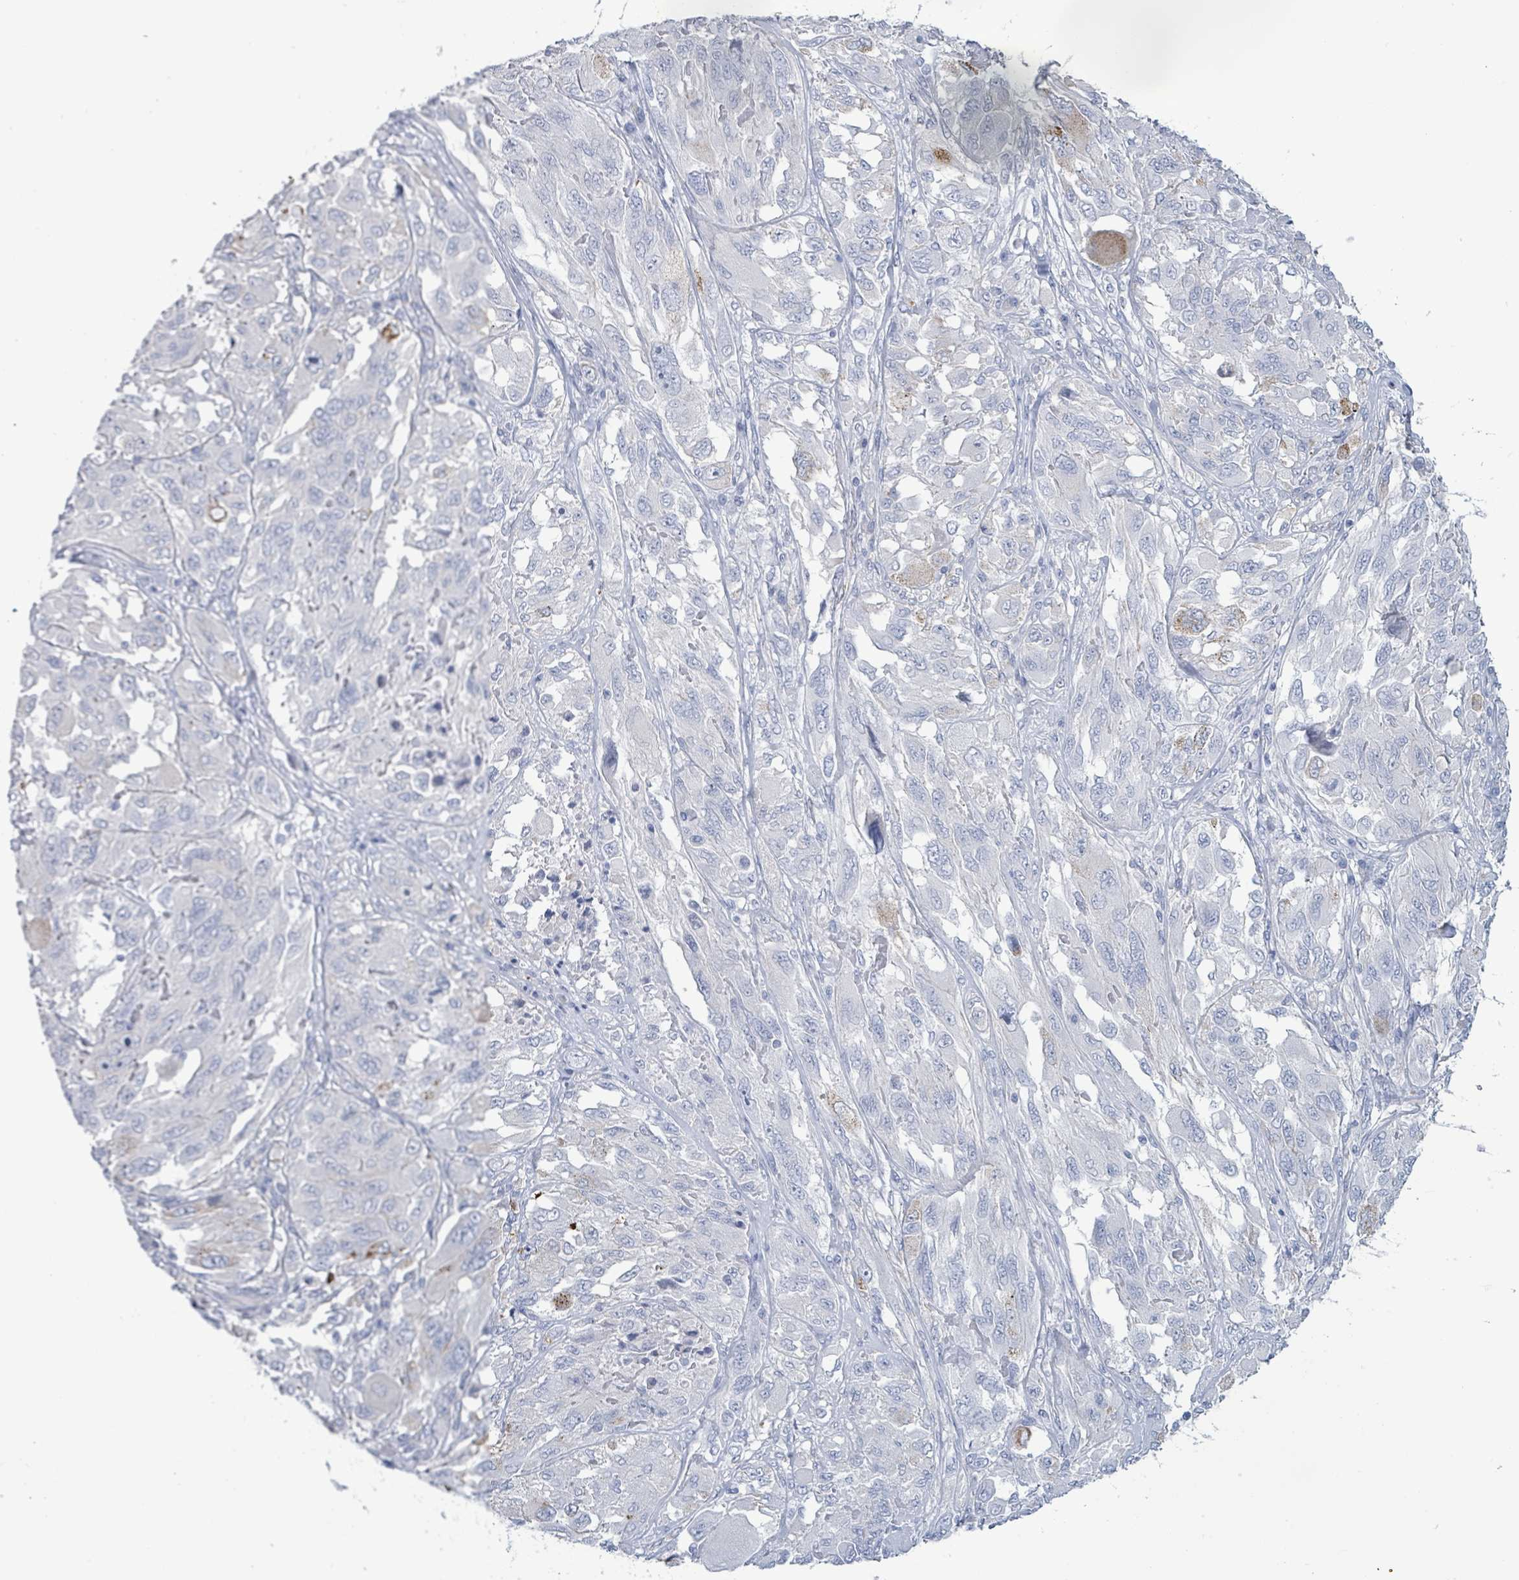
{"staining": {"intensity": "negative", "quantity": "none", "location": "none"}, "tissue": "melanoma", "cell_type": "Tumor cells", "image_type": "cancer", "snomed": [{"axis": "morphology", "description": "Malignant melanoma, NOS"}, {"axis": "topography", "description": "Skin"}], "caption": "This is an immunohistochemistry image of human malignant melanoma. There is no expression in tumor cells.", "gene": "PKLR", "patient": {"sex": "female", "age": 91}}